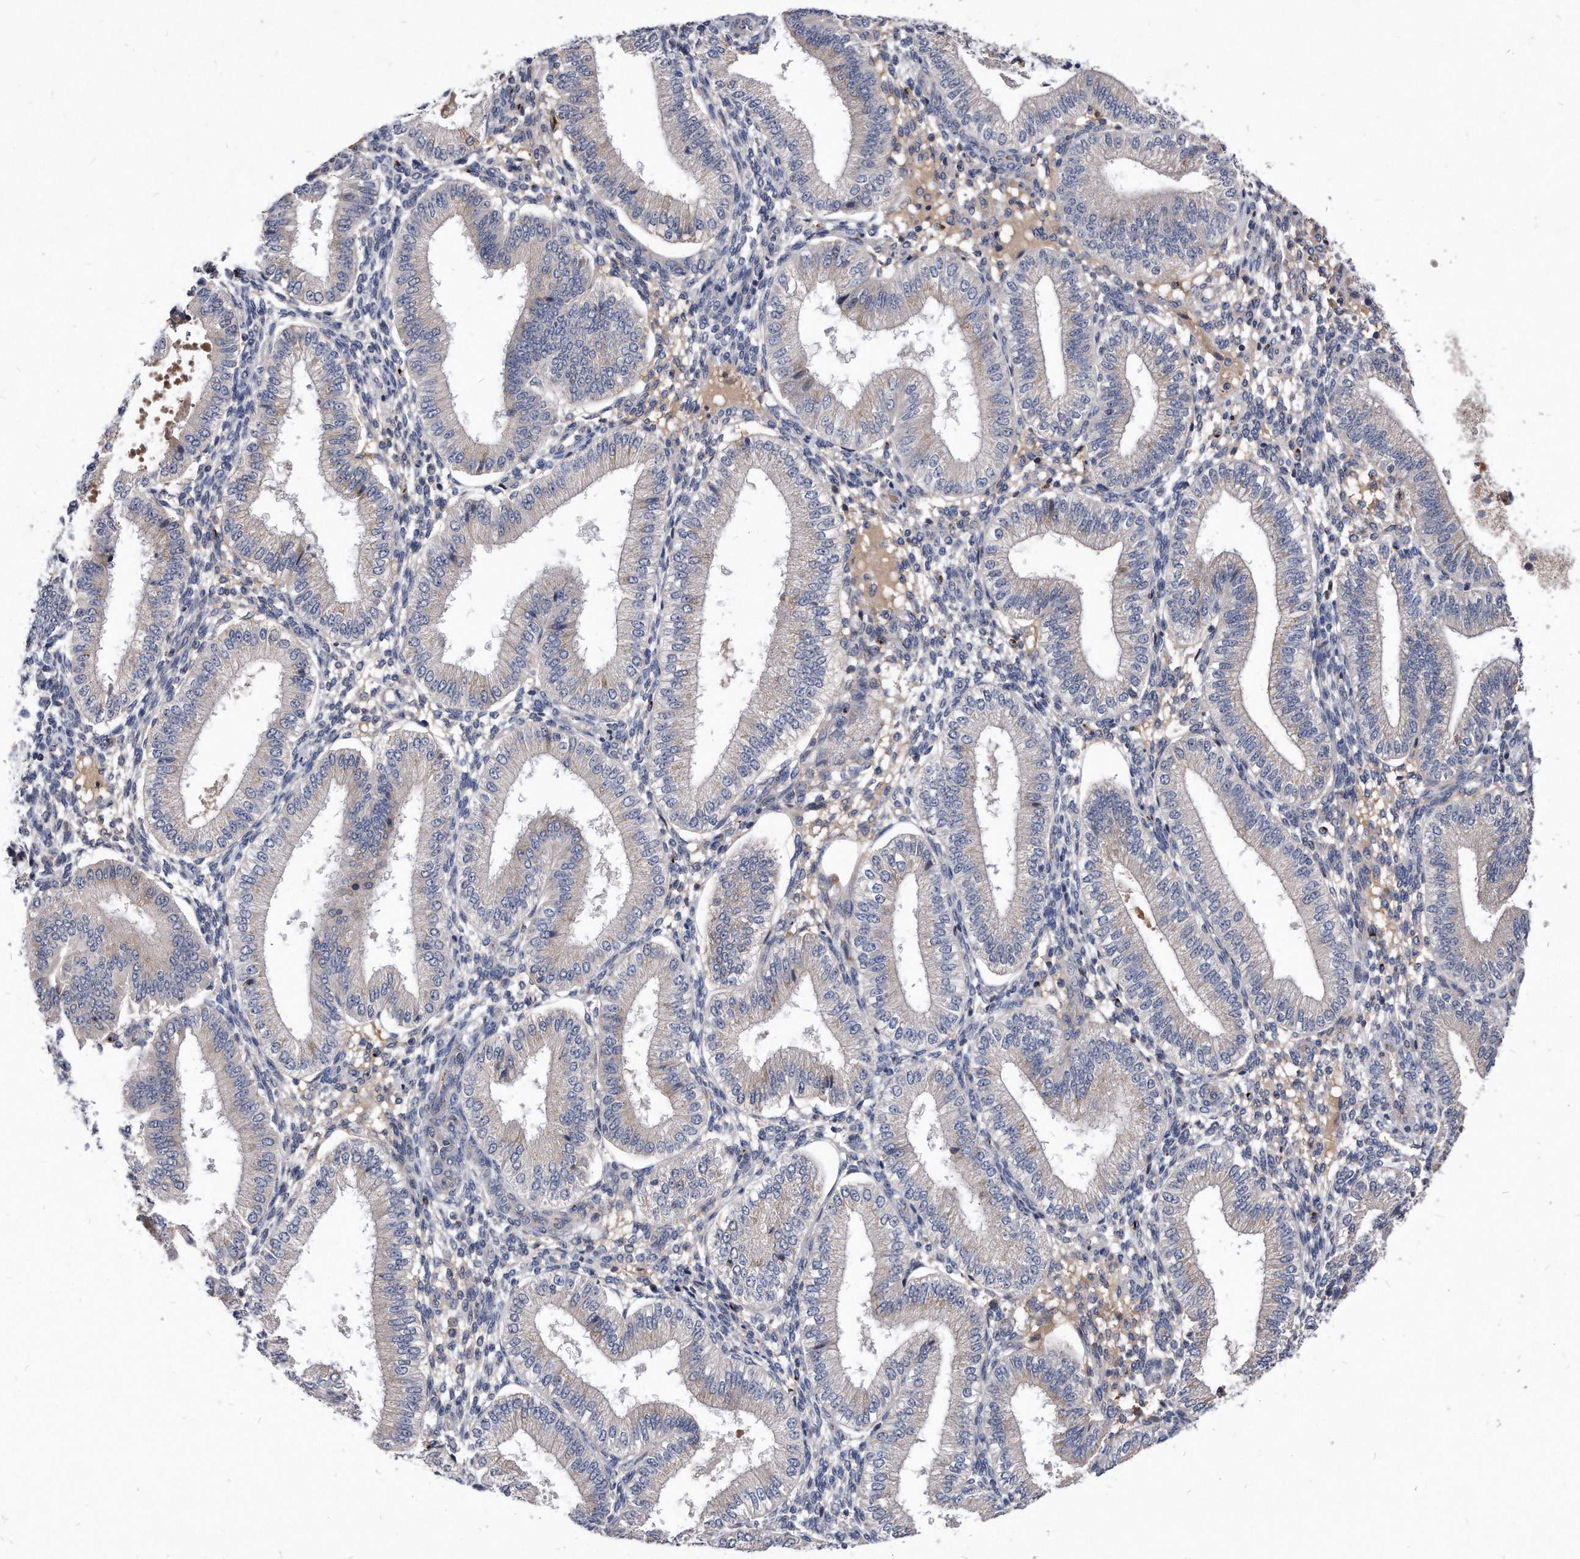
{"staining": {"intensity": "negative", "quantity": "none", "location": "none"}, "tissue": "endometrium", "cell_type": "Cells in endometrial stroma", "image_type": "normal", "snomed": [{"axis": "morphology", "description": "Normal tissue, NOS"}, {"axis": "topography", "description": "Endometrium"}], "caption": "The image shows no staining of cells in endometrial stroma in normal endometrium.", "gene": "MGAT4A", "patient": {"sex": "female", "age": 39}}